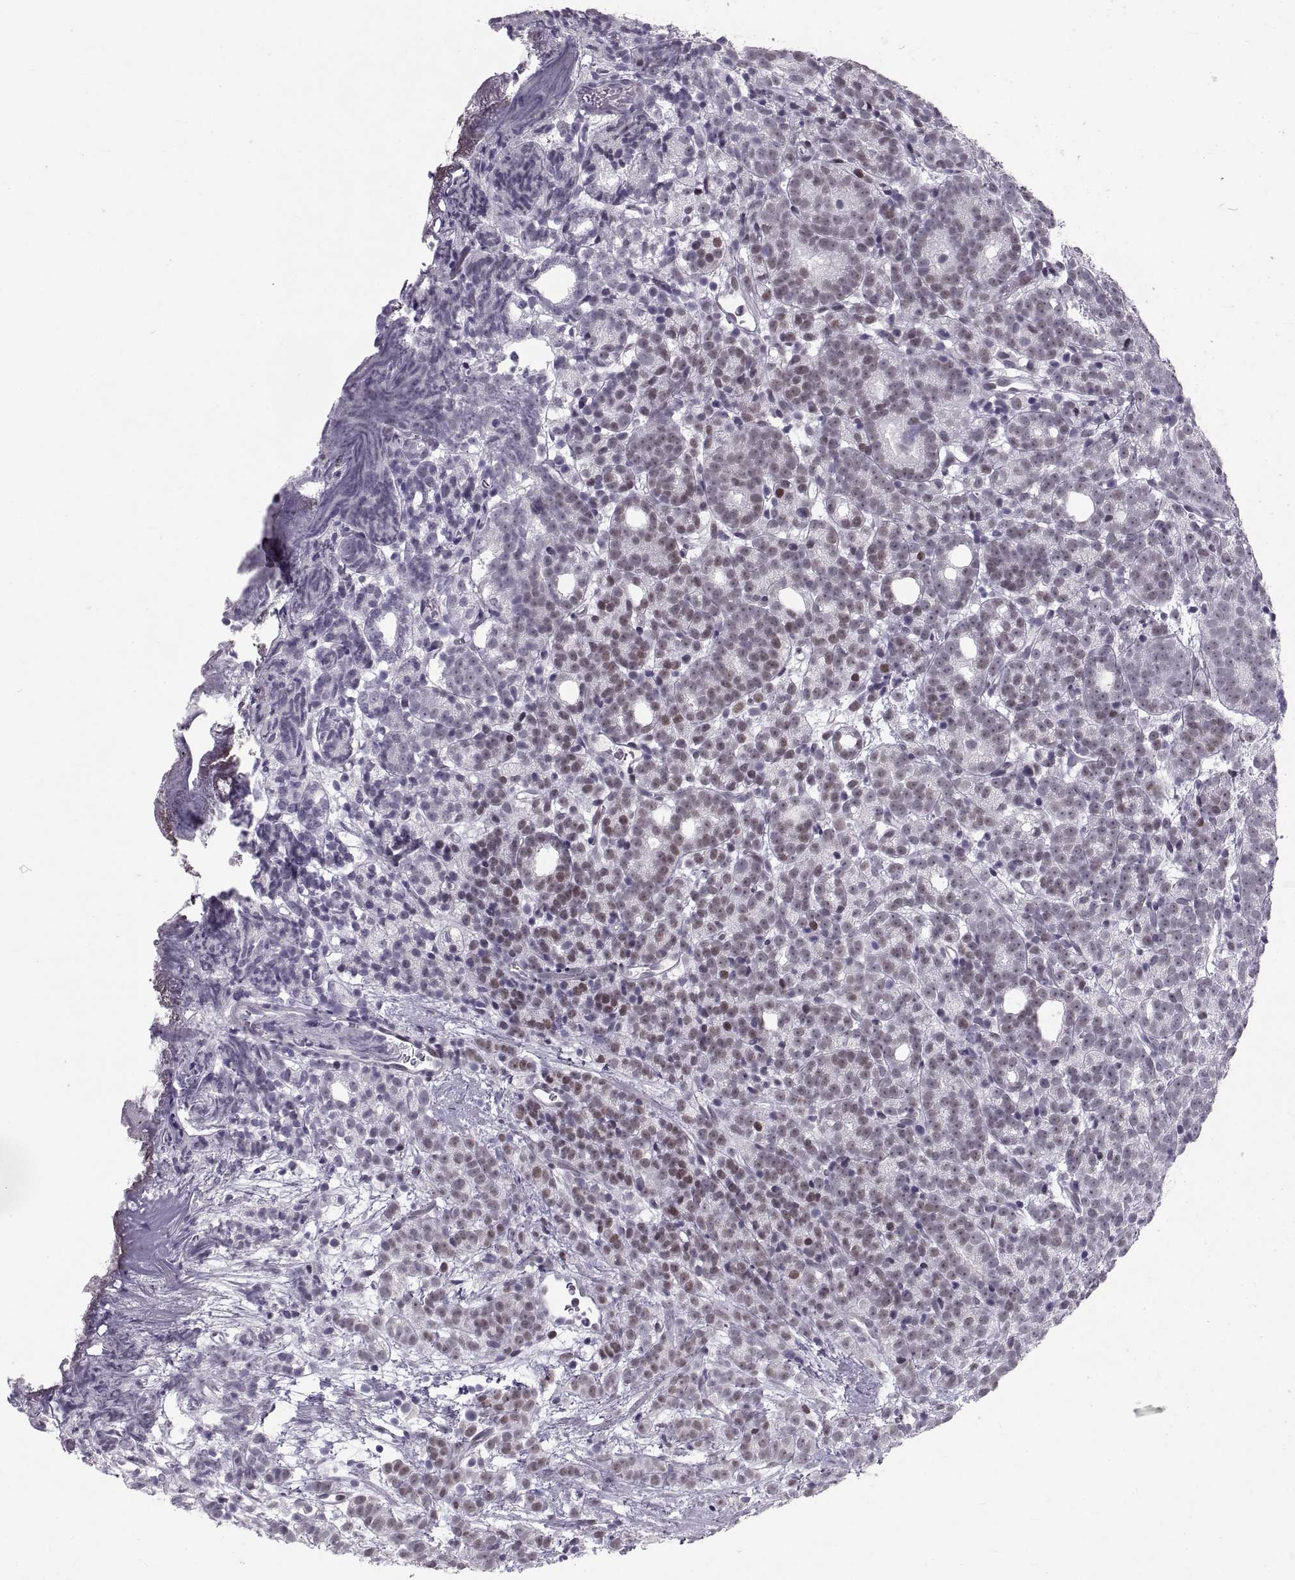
{"staining": {"intensity": "weak", "quantity": "<25%", "location": "nuclear"}, "tissue": "prostate cancer", "cell_type": "Tumor cells", "image_type": "cancer", "snomed": [{"axis": "morphology", "description": "Adenocarcinoma, High grade"}, {"axis": "topography", "description": "Prostate"}], "caption": "Tumor cells are negative for protein expression in human prostate cancer.", "gene": "NANOS3", "patient": {"sex": "male", "age": 53}}